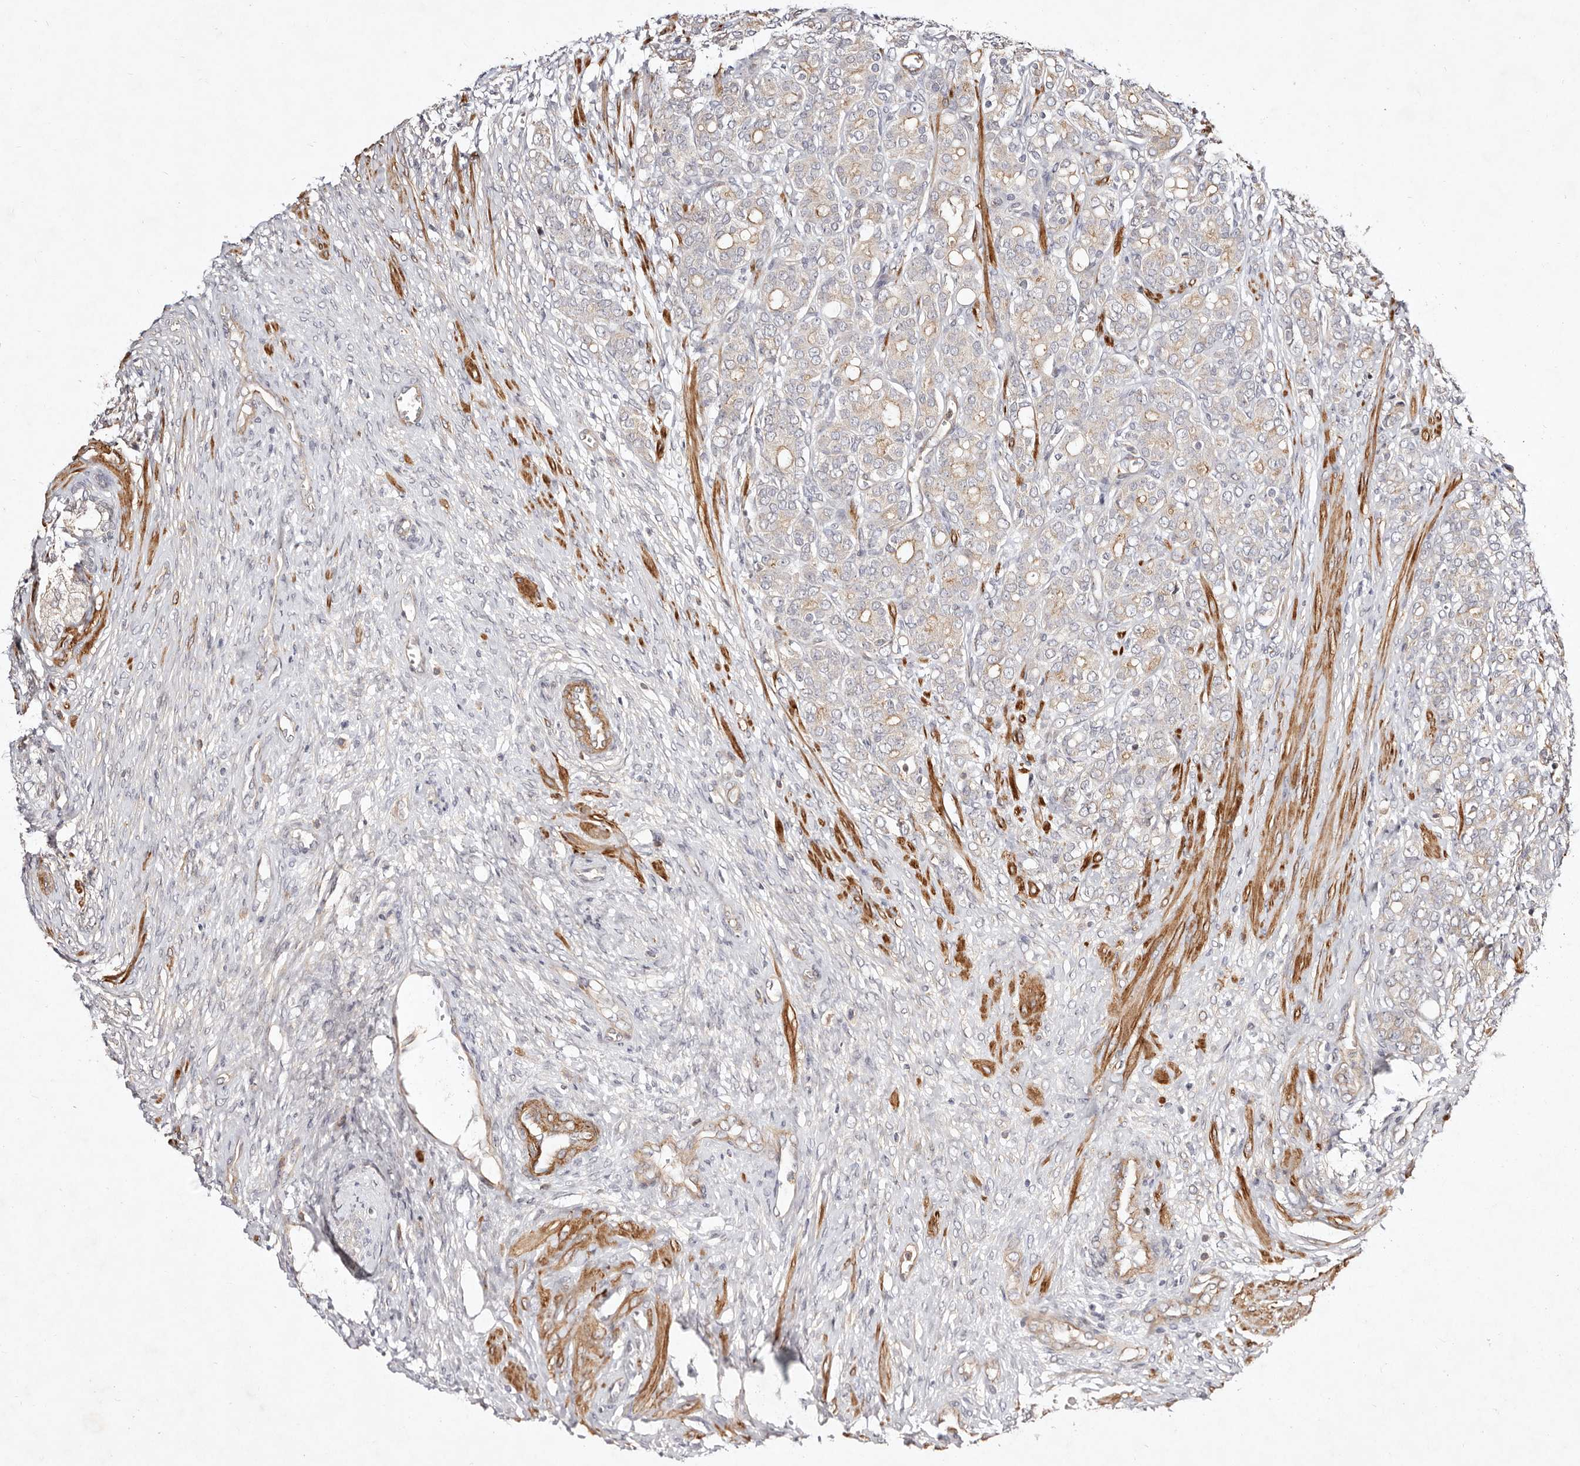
{"staining": {"intensity": "weak", "quantity": "<25%", "location": "cytoplasmic/membranous"}, "tissue": "prostate cancer", "cell_type": "Tumor cells", "image_type": "cancer", "snomed": [{"axis": "morphology", "description": "Adenocarcinoma, High grade"}, {"axis": "topography", "description": "Prostate"}], "caption": "A high-resolution image shows immunohistochemistry (IHC) staining of prostate adenocarcinoma (high-grade), which shows no significant staining in tumor cells.", "gene": "MTMR11", "patient": {"sex": "male", "age": 62}}